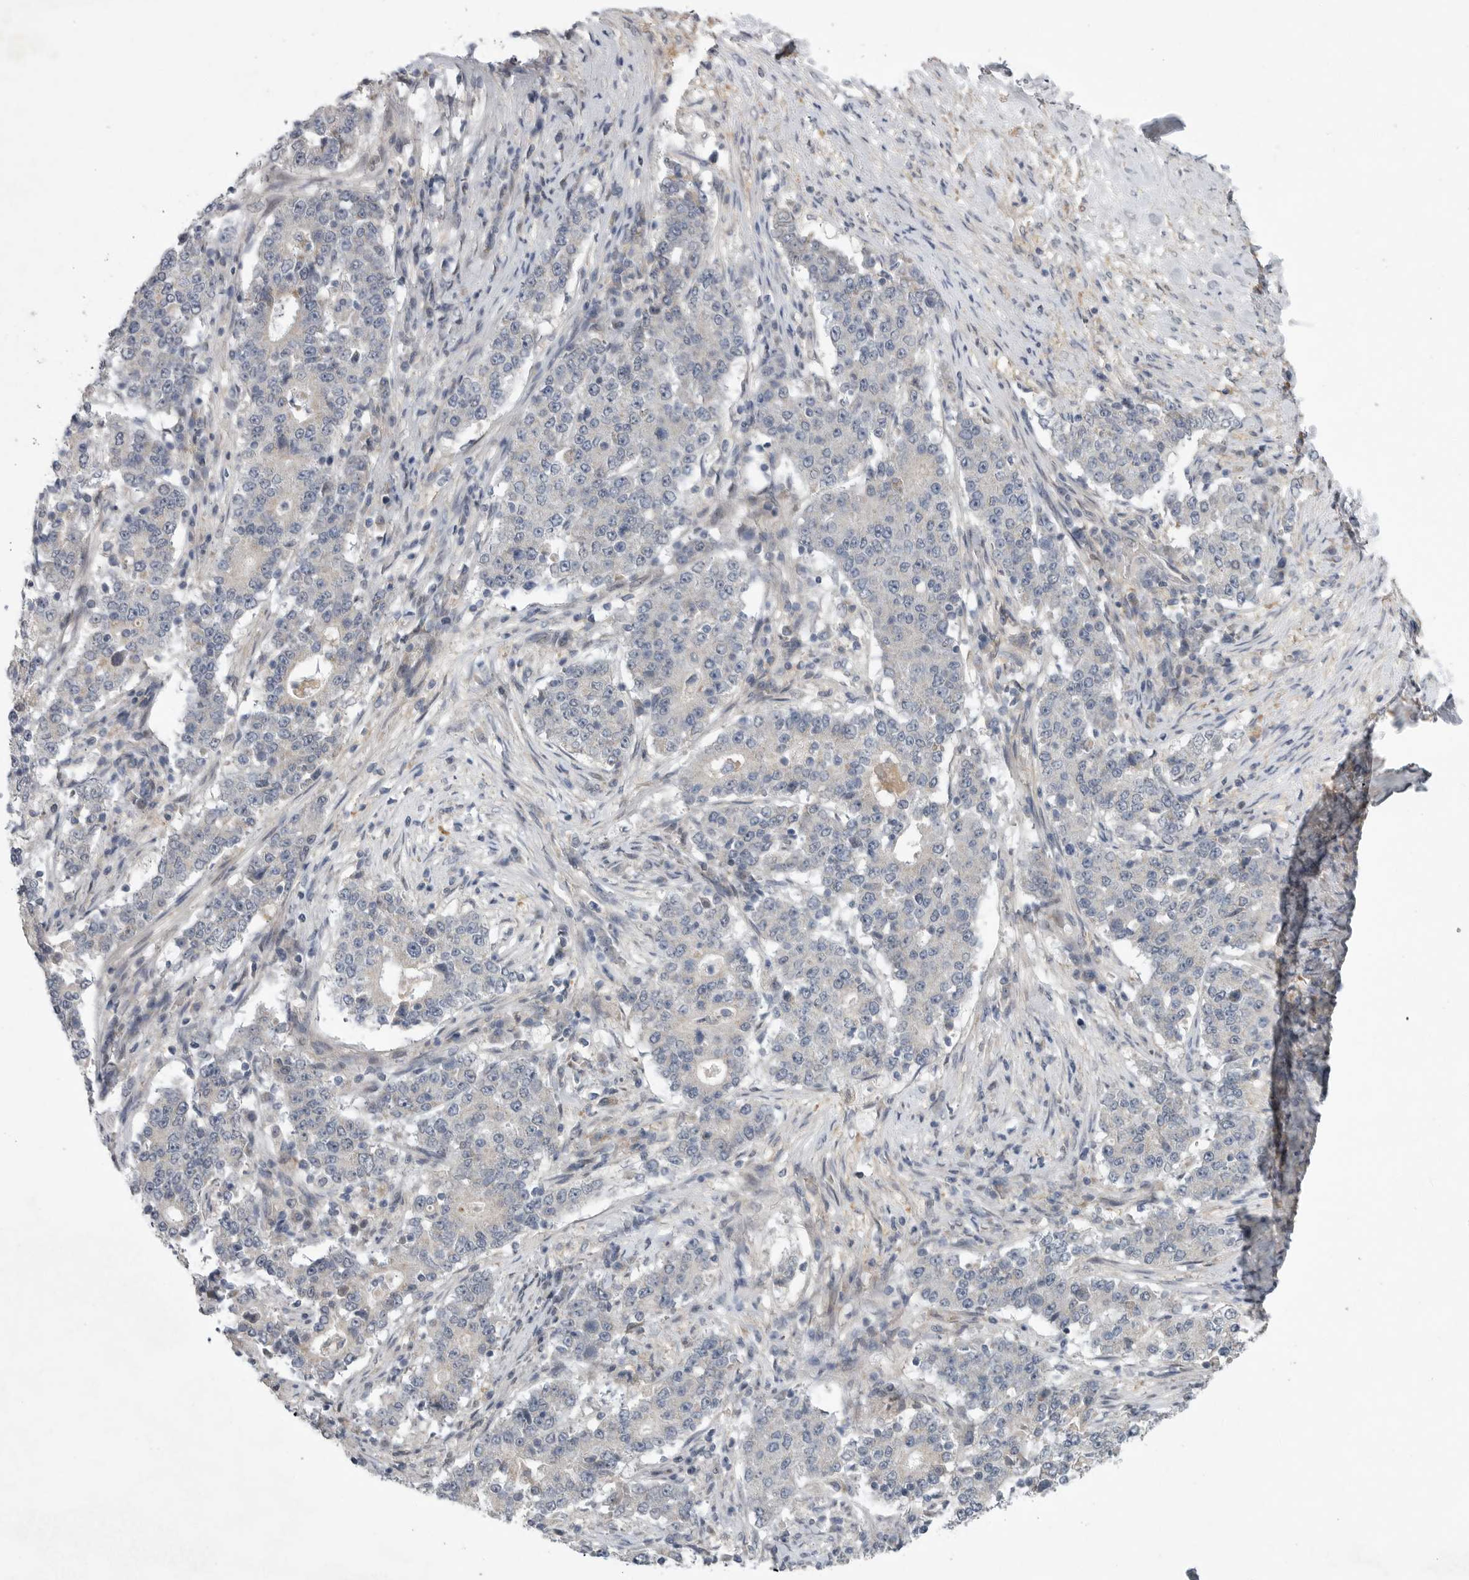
{"staining": {"intensity": "negative", "quantity": "none", "location": "none"}, "tissue": "stomach cancer", "cell_type": "Tumor cells", "image_type": "cancer", "snomed": [{"axis": "morphology", "description": "Adenocarcinoma, NOS"}, {"axis": "topography", "description": "Stomach"}], "caption": "This is a histopathology image of immunohistochemistry staining of stomach adenocarcinoma, which shows no positivity in tumor cells.", "gene": "FBXO43", "patient": {"sex": "male", "age": 59}}